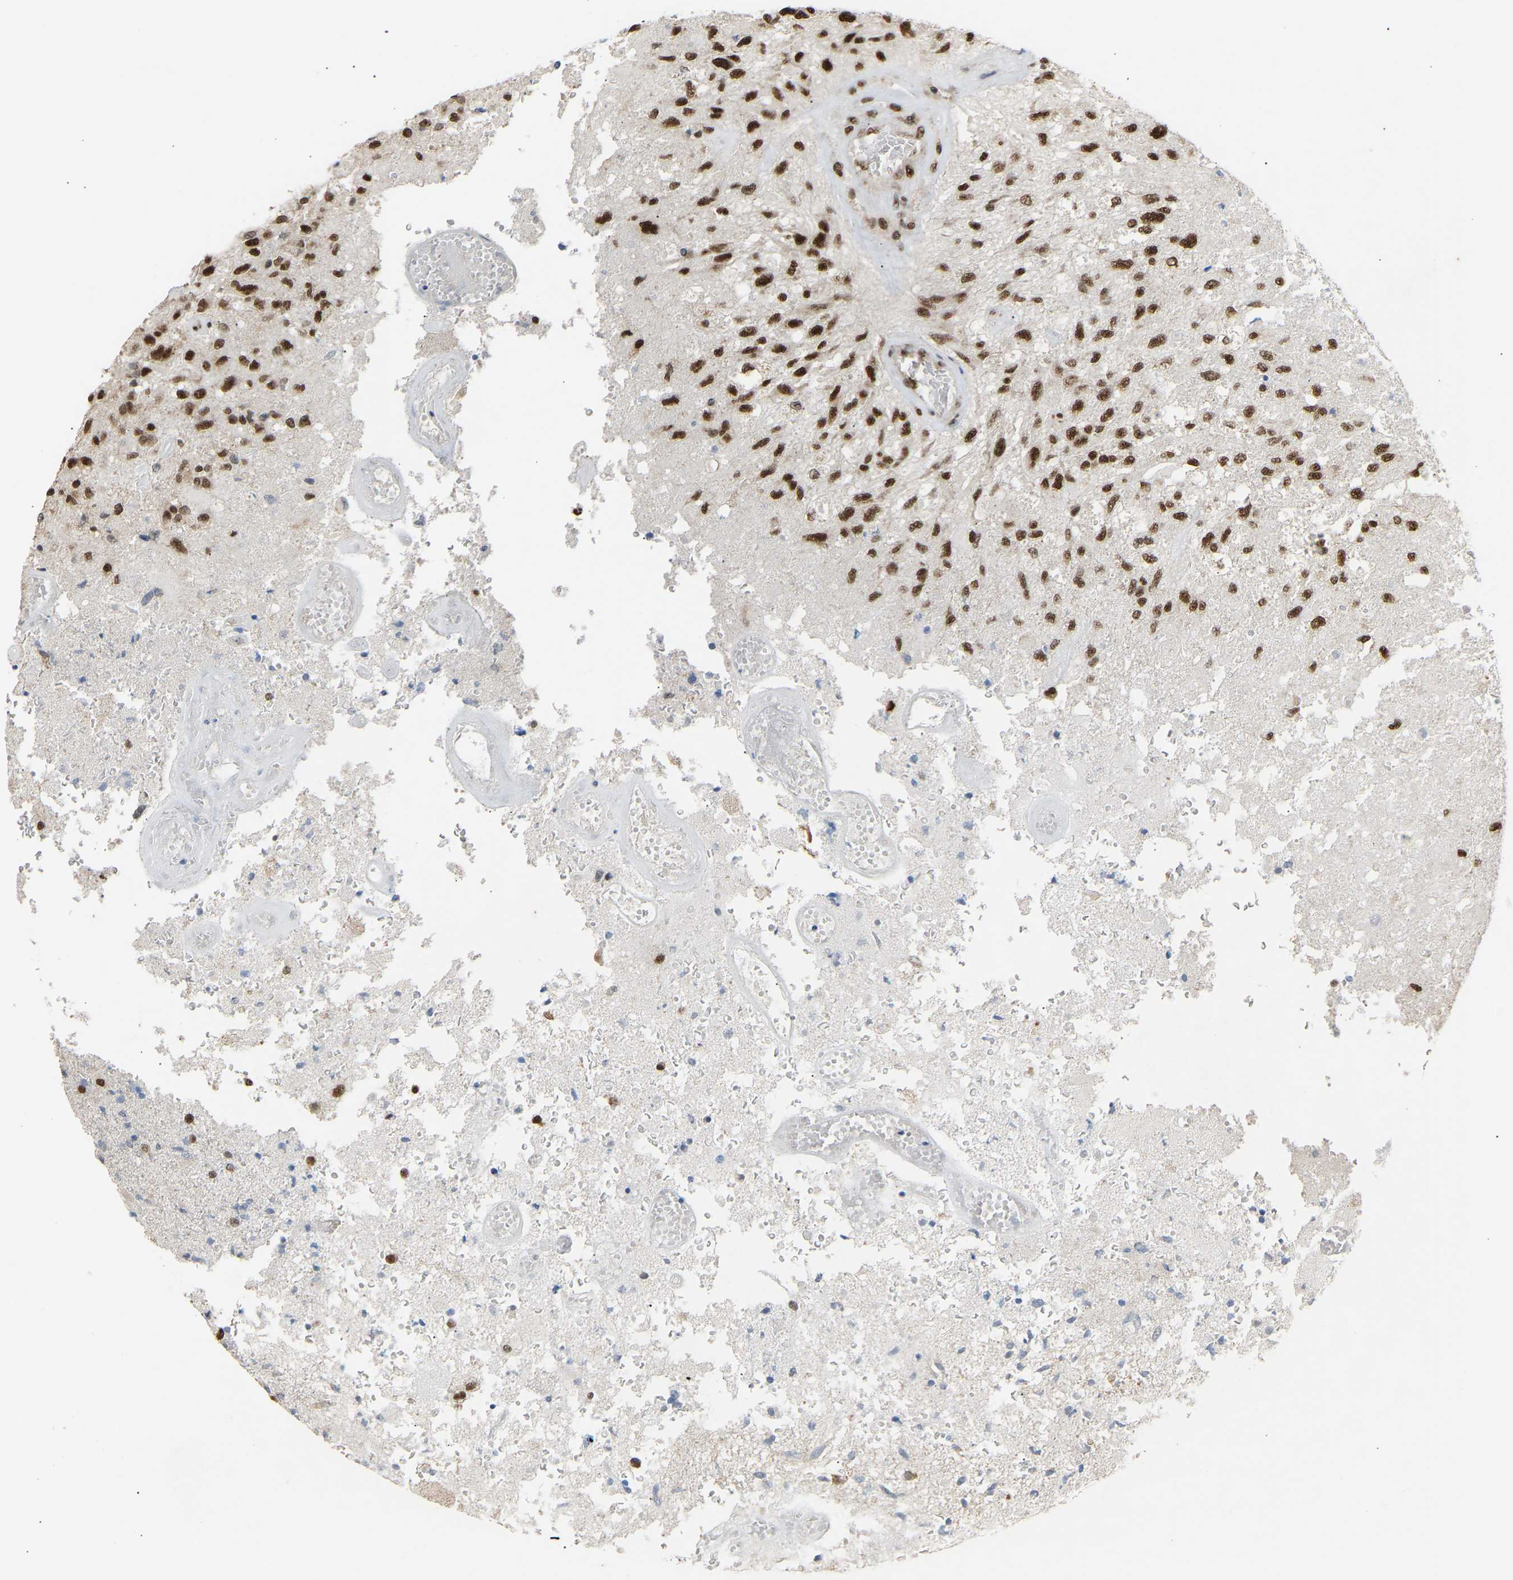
{"staining": {"intensity": "moderate", "quantity": ">75%", "location": "nuclear"}, "tissue": "glioma", "cell_type": "Tumor cells", "image_type": "cancer", "snomed": [{"axis": "morphology", "description": "Normal tissue, NOS"}, {"axis": "morphology", "description": "Glioma, malignant, High grade"}, {"axis": "topography", "description": "Cerebral cortex"}], "caption": "A high-resolution image shows immunohistochemistry (IHC) staining of glioma, which displays moderate nuclear staining in approximately >75% of tumor cells. The protein of interest is shown in brown color, while the nuclei are stained blue.", "gene": "ALYREF", "patient": {"sex": "male", "age": 77}}